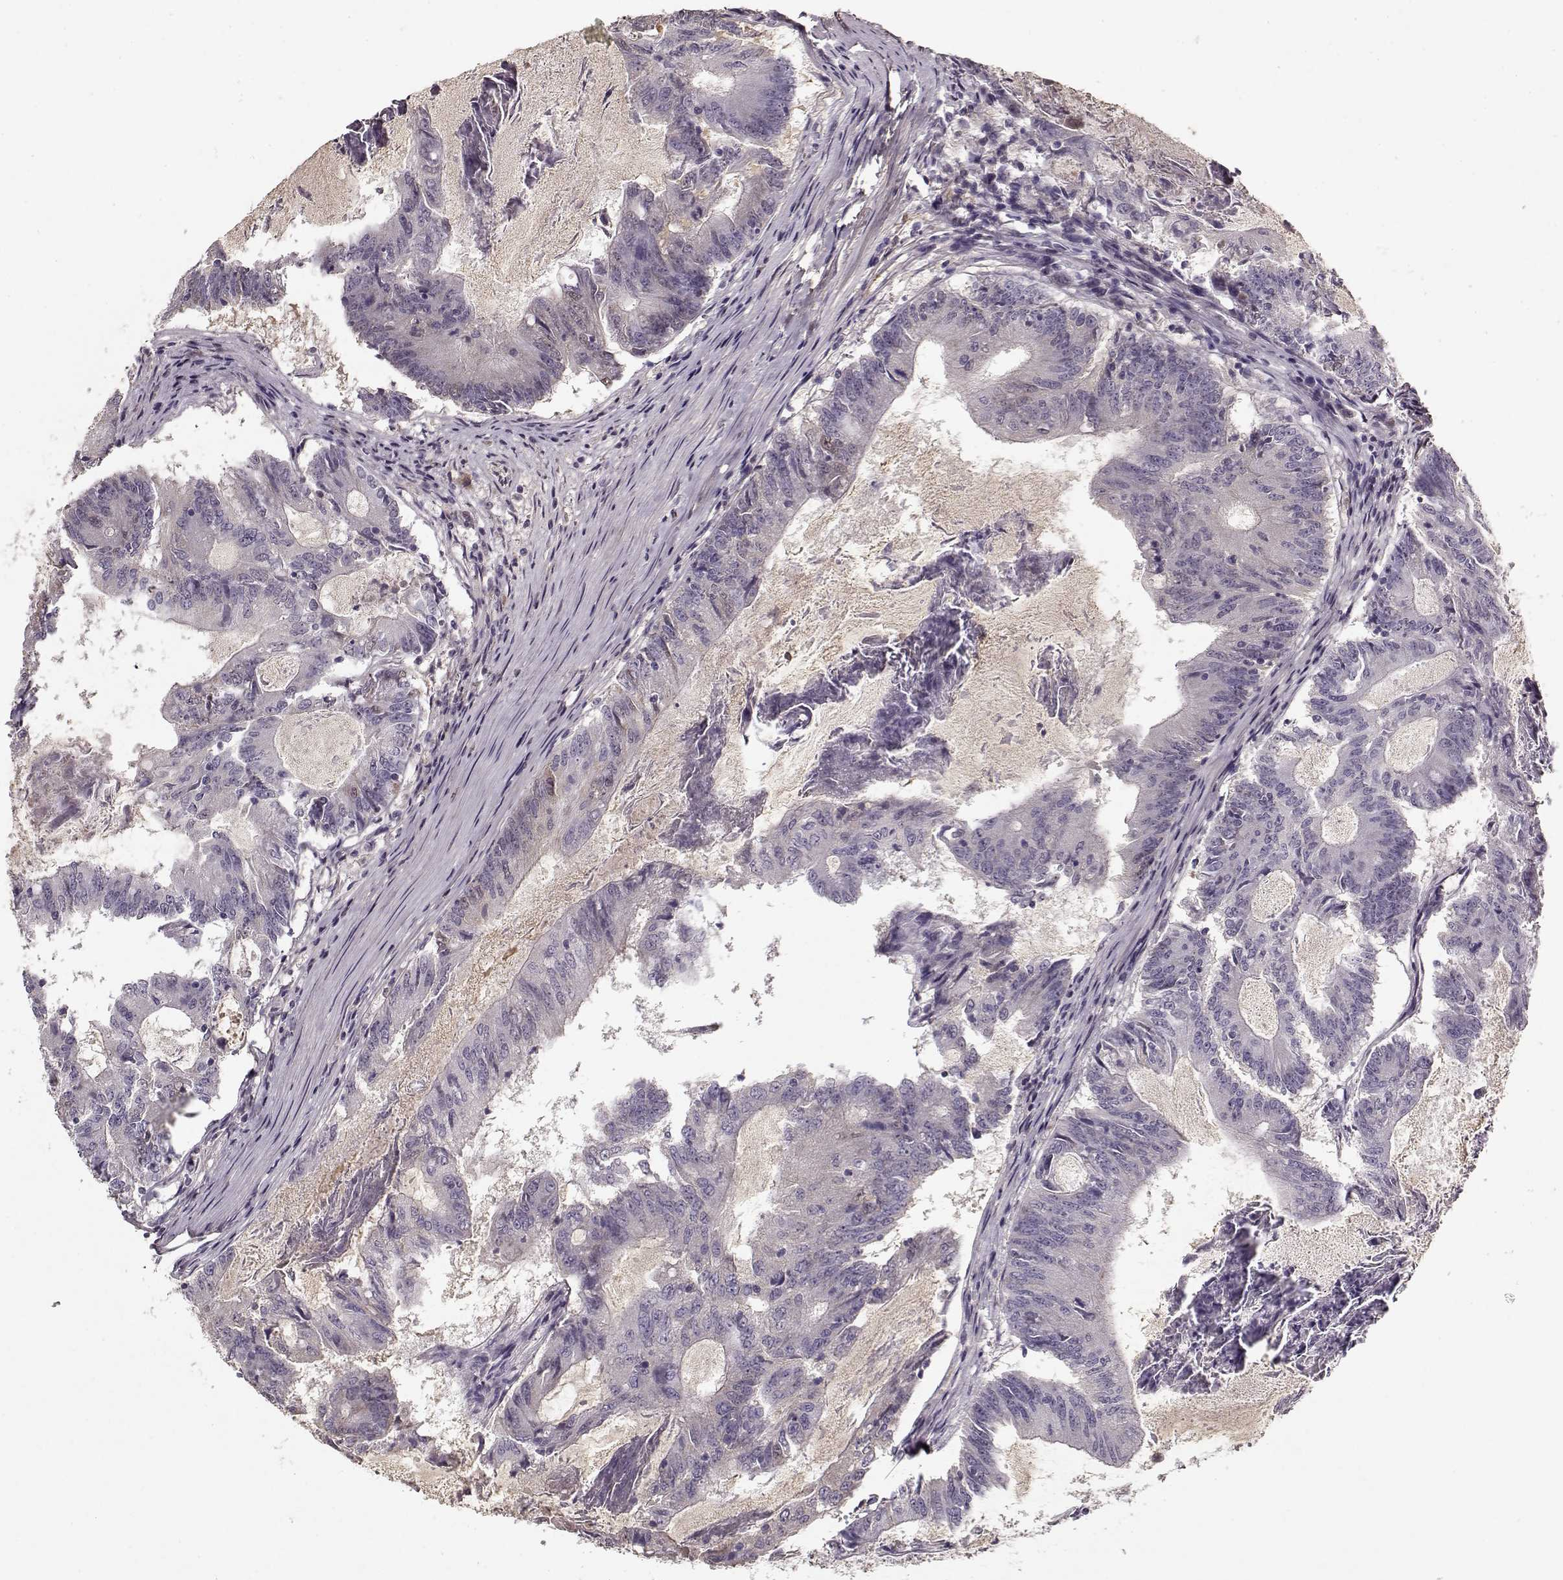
{"staining": {"intensity": "negative", "quantity": "none", "location": "none"}, "tissue": "colorectal cancer", "cell_type": "Tumor cells", "image_type": "cancer", "snomed": [{"axis": "morphology", "description": "Adenocarcinoma, NOS"}, {"axis": "topography", "description": "Colon"}], "caption": "Immunohistochemistry (IHC) histopathology image of neoplastic tissue: adenocarcinoma (colorectal) stained with DAB reveals no significant protein staining in tumor cells.", "gene": "LUM", "patient": {"sex": "female", "age": 70}}